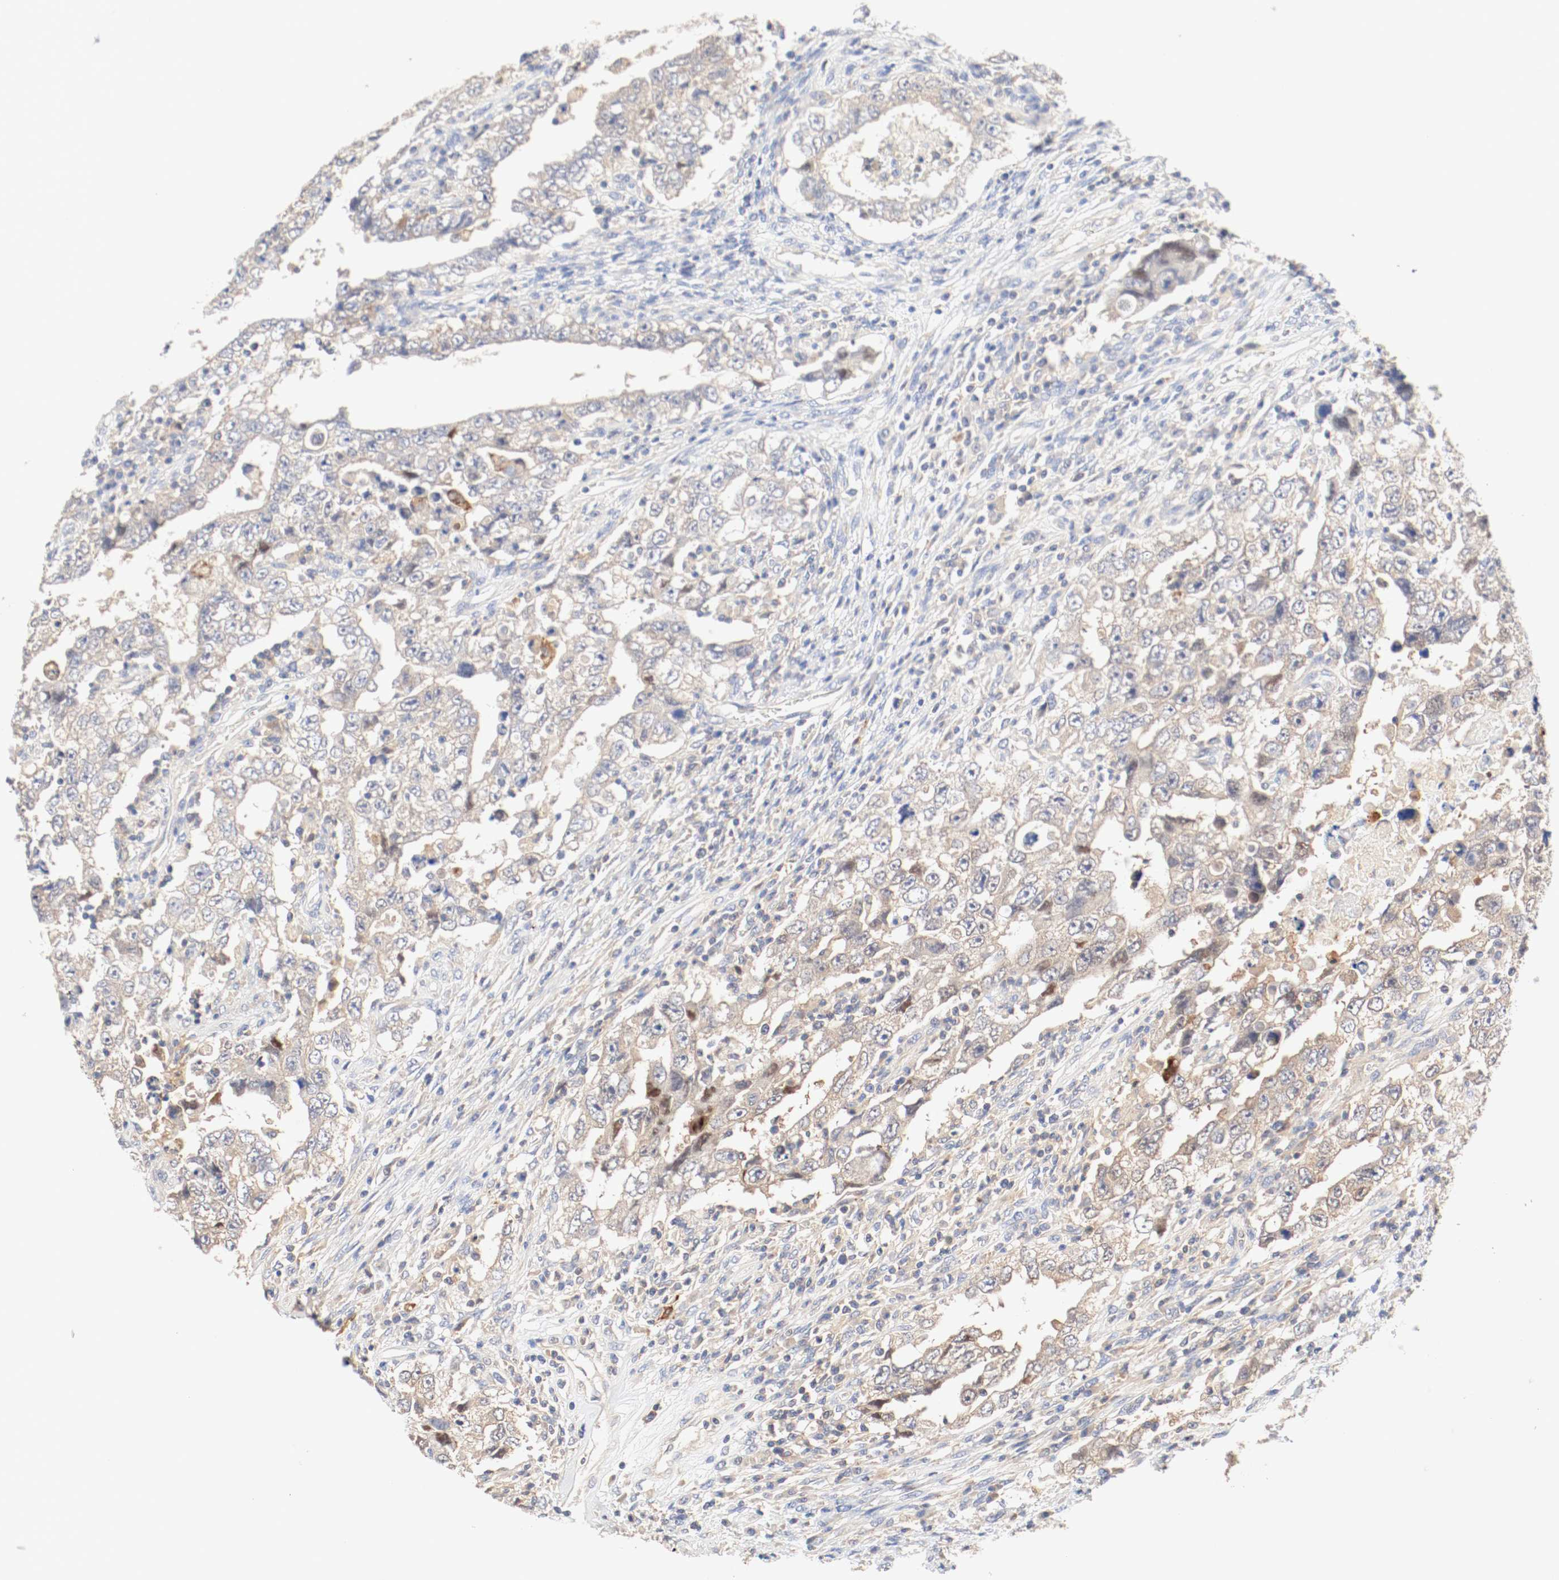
{"staining": {"intensity": "moderate", "quantity": "25%-75%", "location": "cytoplasmic/membranous"}, "tissue": "testis cancer", "cell_type": "Tumor cells", "image_type": "cancer", "snomed": [{"axis": "morphology", "description": "Carcinoma, Embryonal, NOS"}, {"axis": "topography", "description": "Testis"}], "caption": "Immunohistochemistry of human embryonal carcinoma (testis) displays medium levels of moderate cytoplasmic/membranous staining in approximately 25%-75% of tumor cells. (brown staining indicates protein expression, while blue staining denotes nuclei).", "gene": "GIT1", "patient": {"sex": "male", "age": 26}}